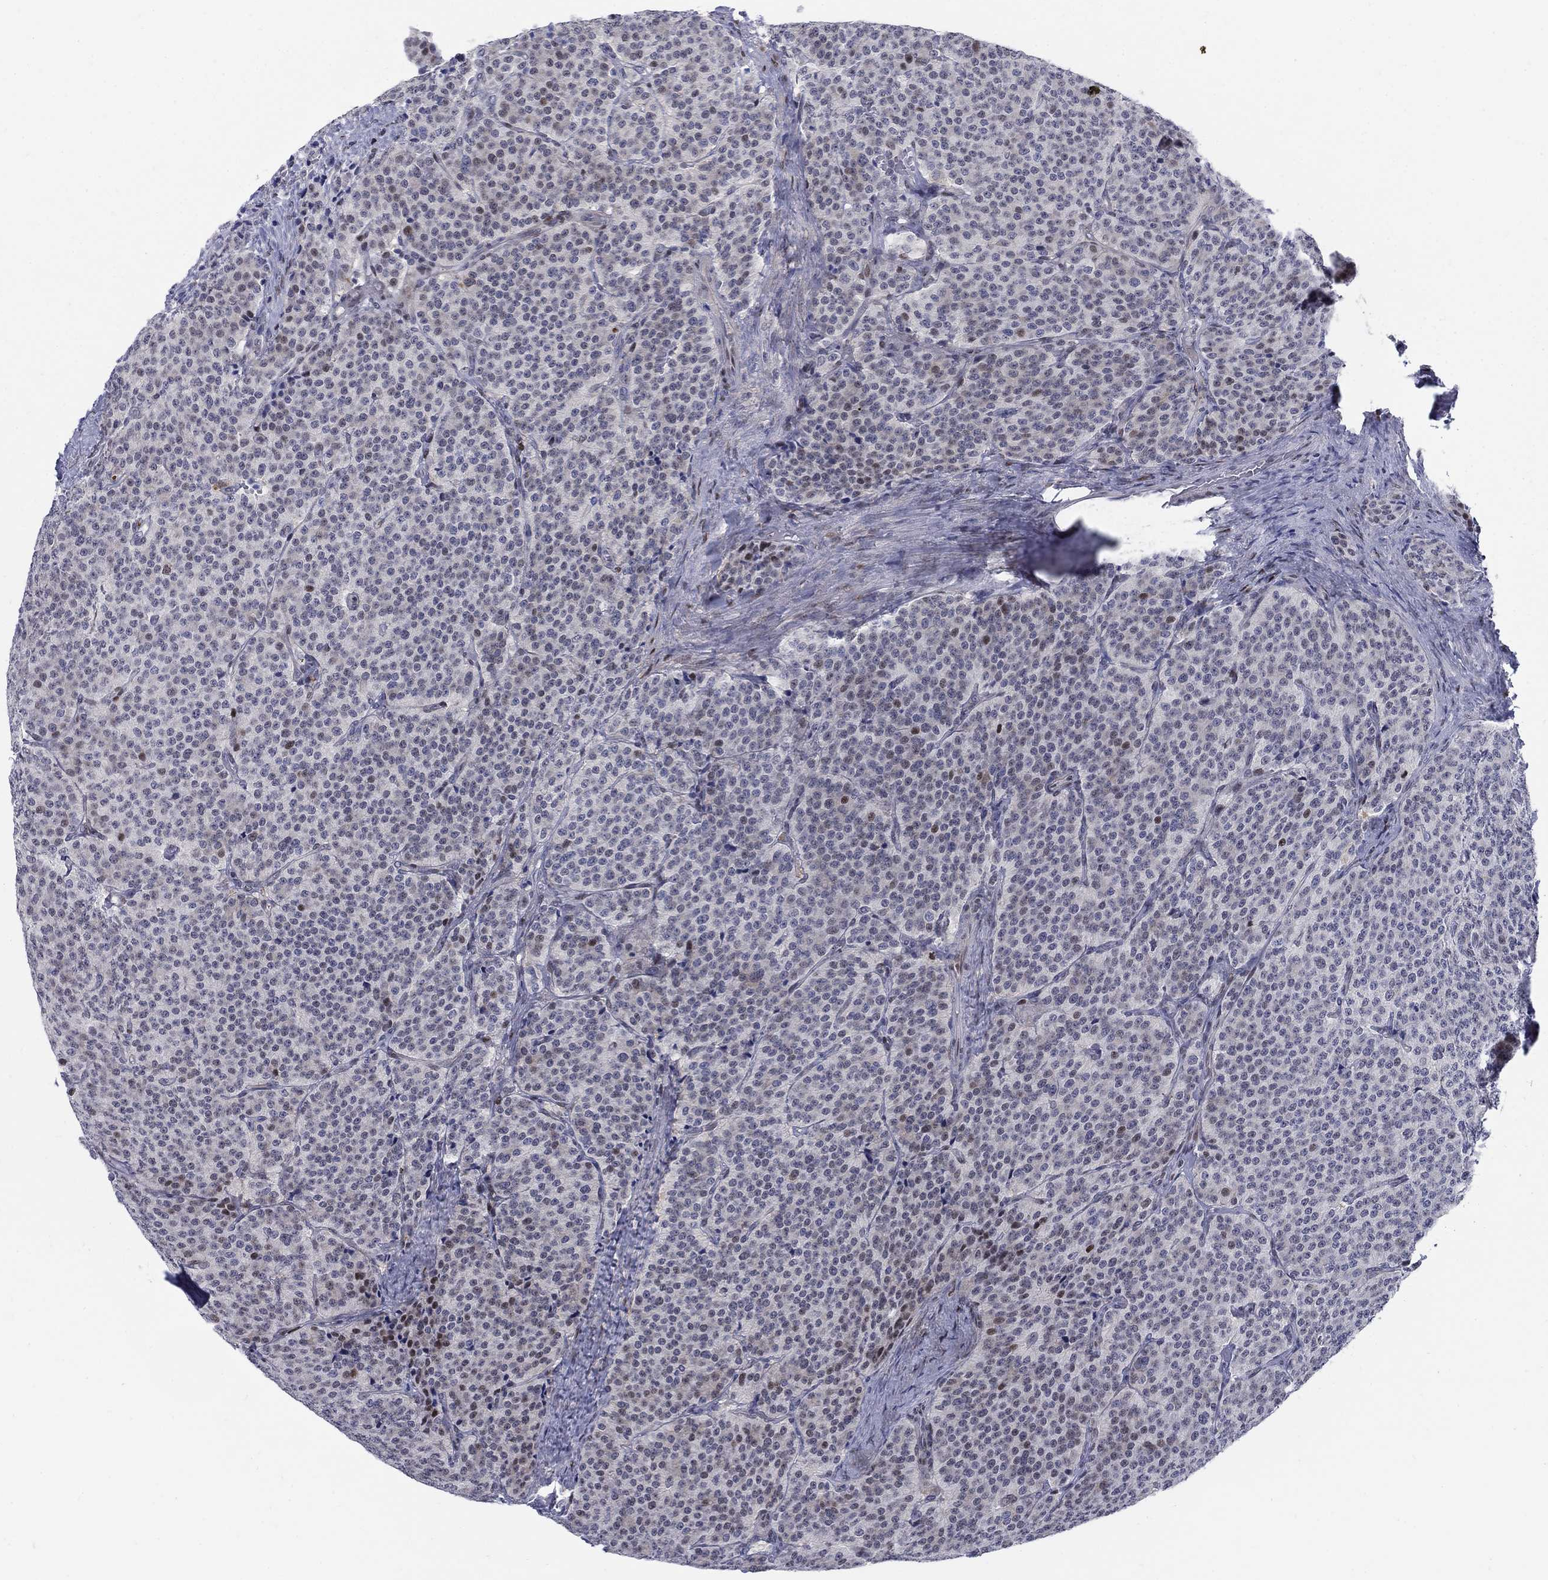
{"staining": {"intensity": "negative", "quantity": "none", "location": "none"}, "tissue": "carcinoid", "cell_type": "Tumor cells", "image_type": "cancer", "snomed": [{"axis": "morphology", "description": "Carcinoid, malignant, NOS"}, {"axis": "topography", "description": "Small intestine"}], "caption": "An immunohistochemistry (IHC) histopathology image of malignant carcinoid is shown. There is no staining in tumor cells of malignant carcinoid. Brightfield microscopy of IHC stained with DAB (brown) and hematoxylin (blue), captured at high magnification.", "gene": "MYO3A", "patient": {"sex": "female", "age": 58}}